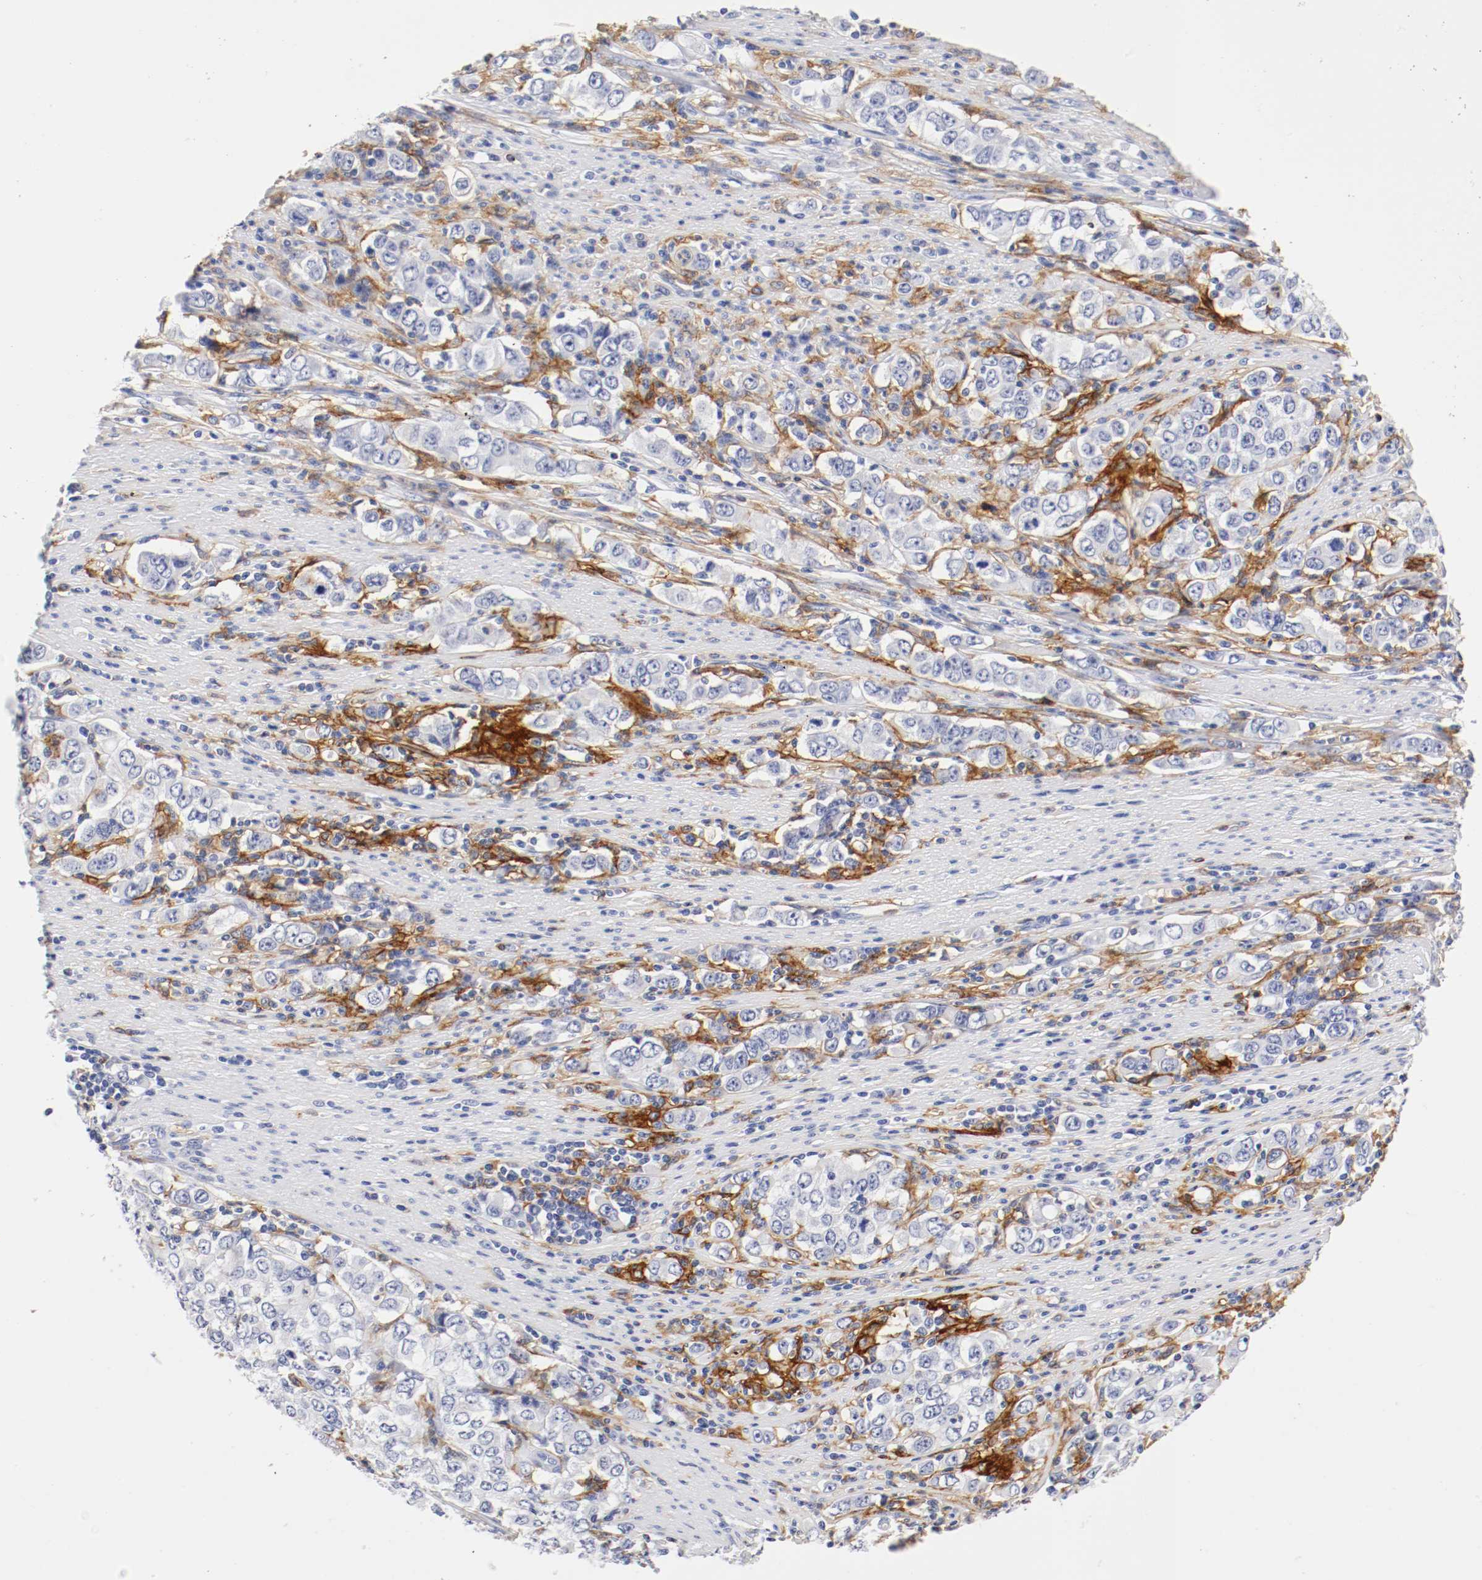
{"staining": {"intensity": "negative", "quantity": "none", "location": "none"}, "tissue": "stomach cancer", "cell_type": "Tumor cells", "image_type": "cancer", "snomed": [{"axis": "morphology", "description": "Adenocarcinoma, NOS"}, {"axis": "topography", "description": "Stomach, lower"}], "caption": "High power microscopy histopathology image of an immunohistochemistry (IHC) histopathology image of stomach cancer (adenocarcinoma), revealing no significant positivity in tumor cells.", "gene": "ITGAX", "patient": {"sex": "female", "age": 72}}